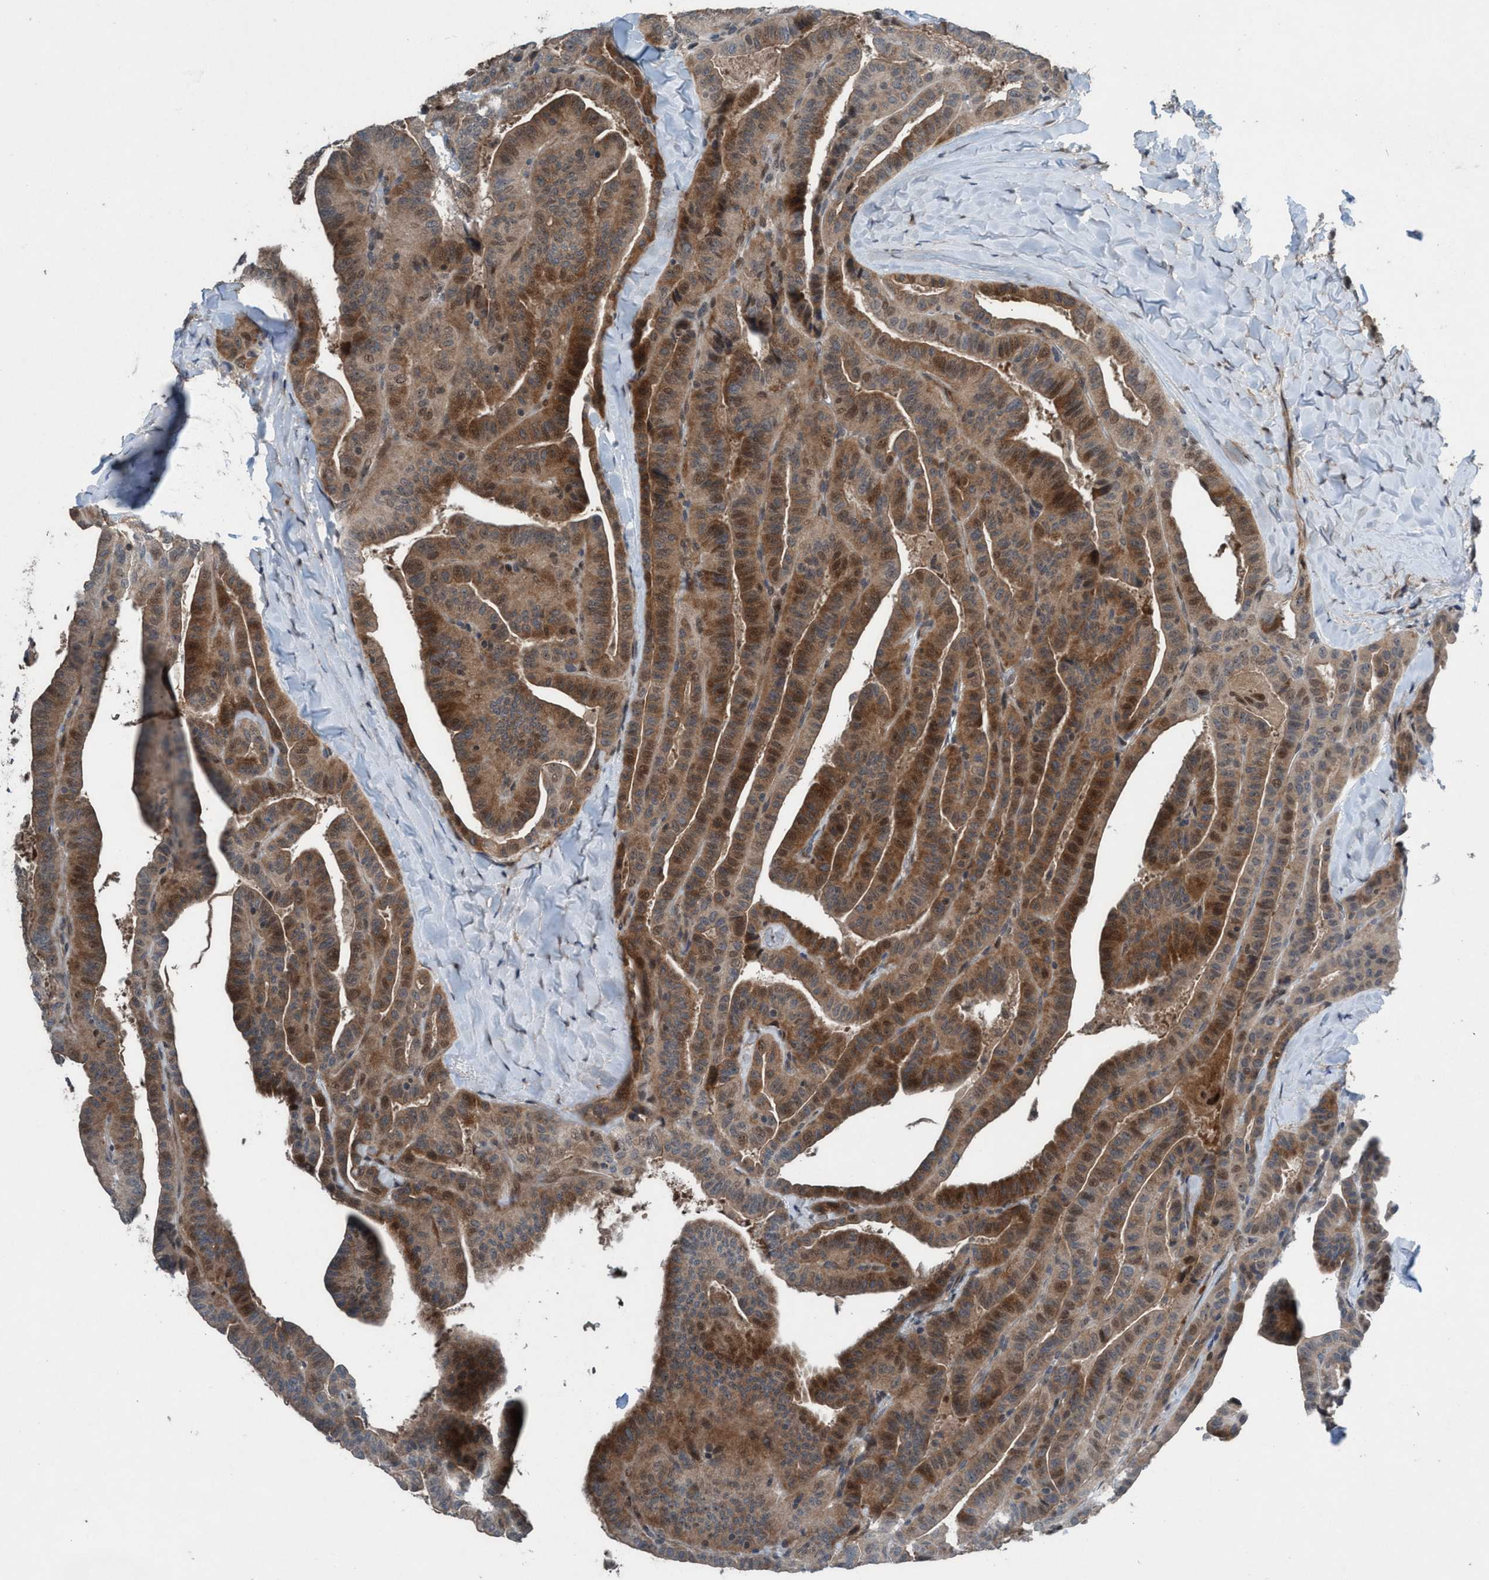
{"staining": {"intensity": "moderate", "quantity": ">75%", "location": "cytoplasmic/membranous"}, "tissue": "thyroid cancer", "cell_type": "Tumor cells", "image_type": "cancer", "snomed": [{"axis": "morphology", "description": "Papillary adenocarcinoma, NOS"}, {"axis": "topography", "description": "Thyroid gland"}], "caption": "Papillary adenocarcinoma (thyroid) stained with a brown dye exhibits moderate cytoplasmic/membranous positive expression in about >75% of tumor cells.", "gene": "NISCH", "patient": {"sex": "male", "age": 77}}